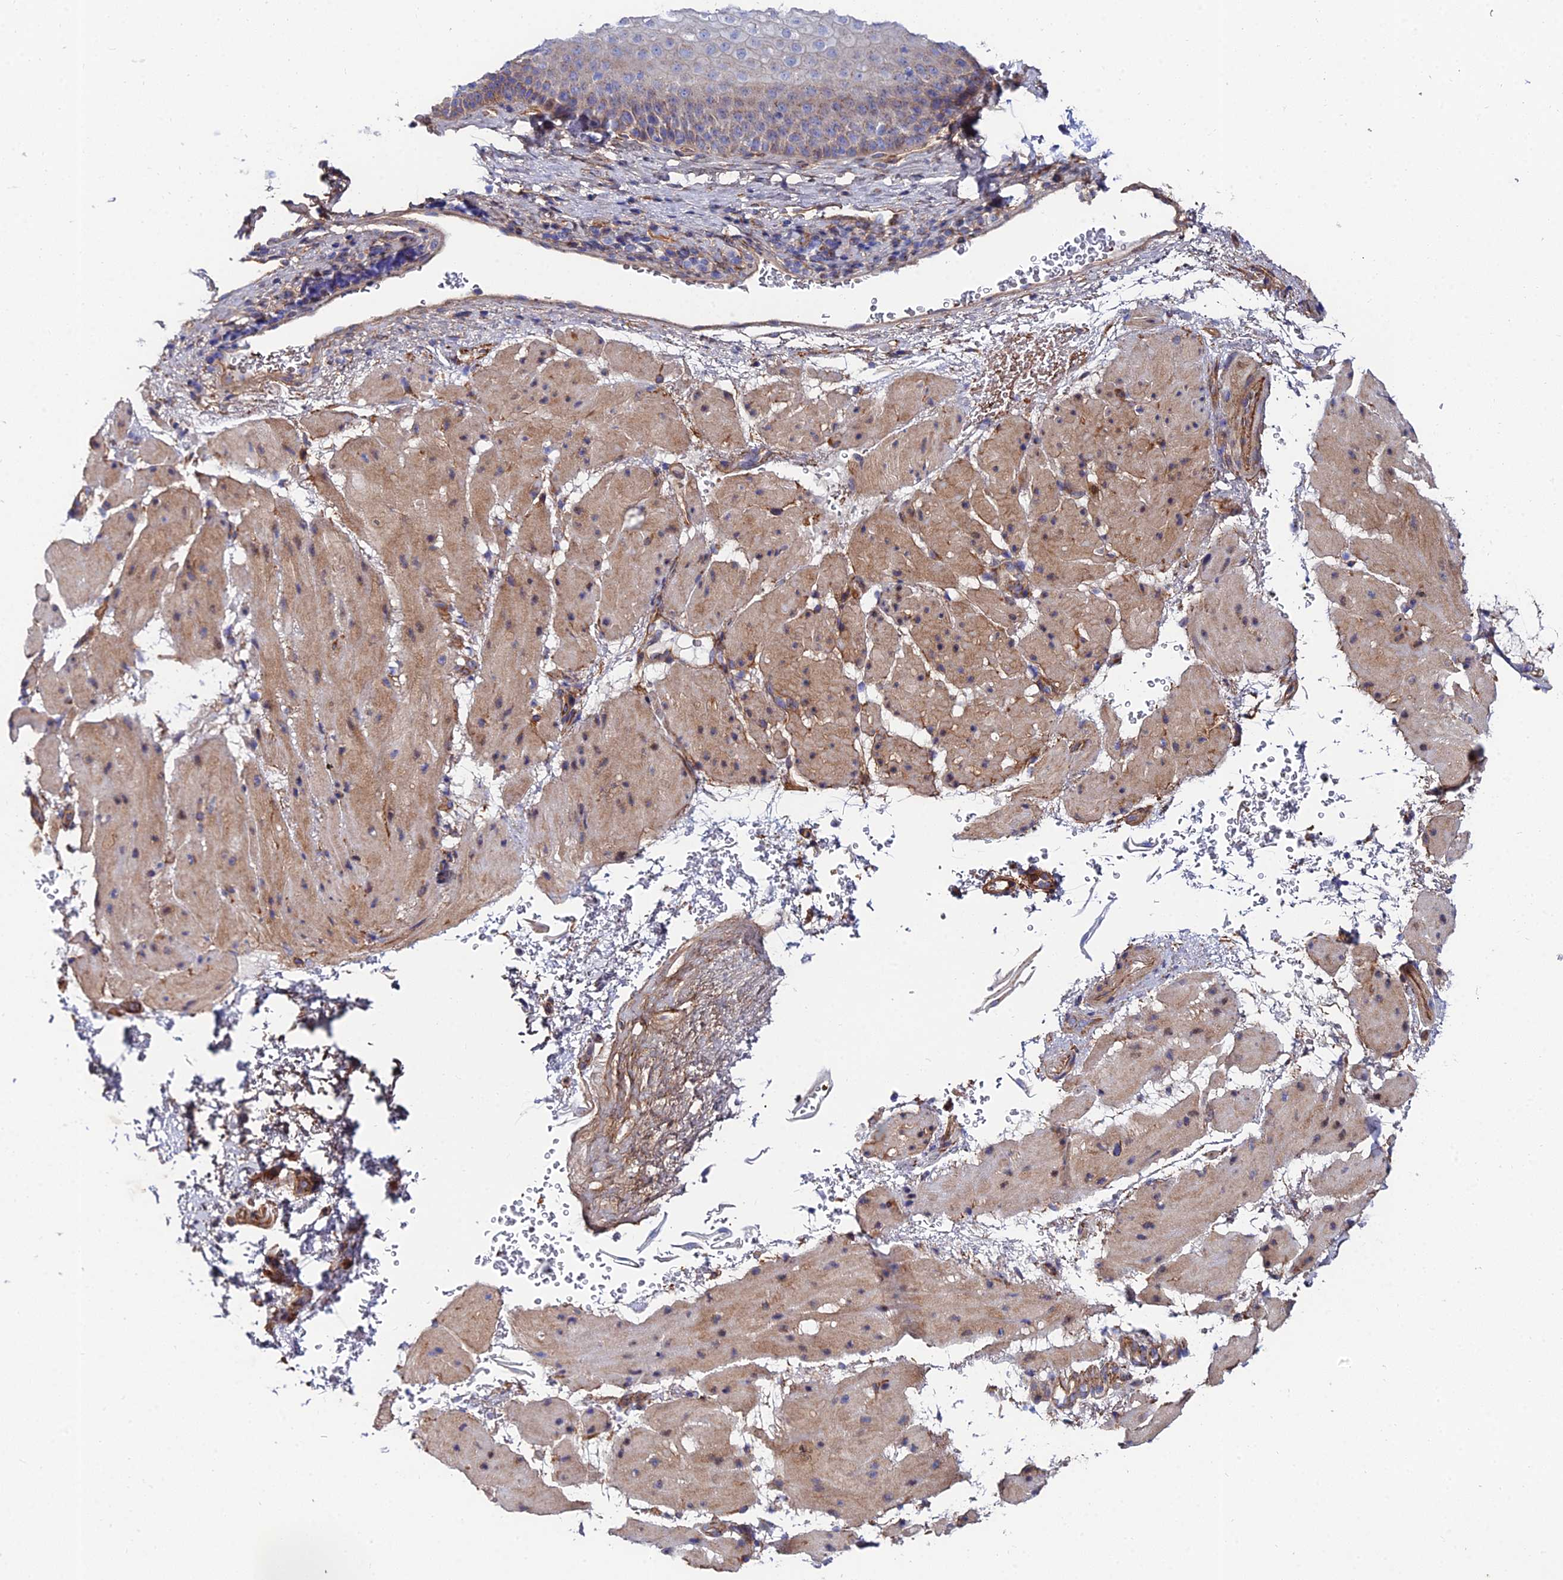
{"staining": {"intensity": "weak", "quantity": "<25%", "location": "cytoplasmic/membranous"}, "tissue": "esophagus", "cell_type": "Squamous epithelial cells", "image_type": "normal", "snomed": [{"axis": "morphology", "description": "Normal tissue, NOS"}, {"axis": "topography", "description": "Esophagus"}], "caption": "Squamous epithelial cells show no significant positivity in normal esophagus.", "gene": "ADGRF3", "patient": {"sex": "female", "age": 66}}